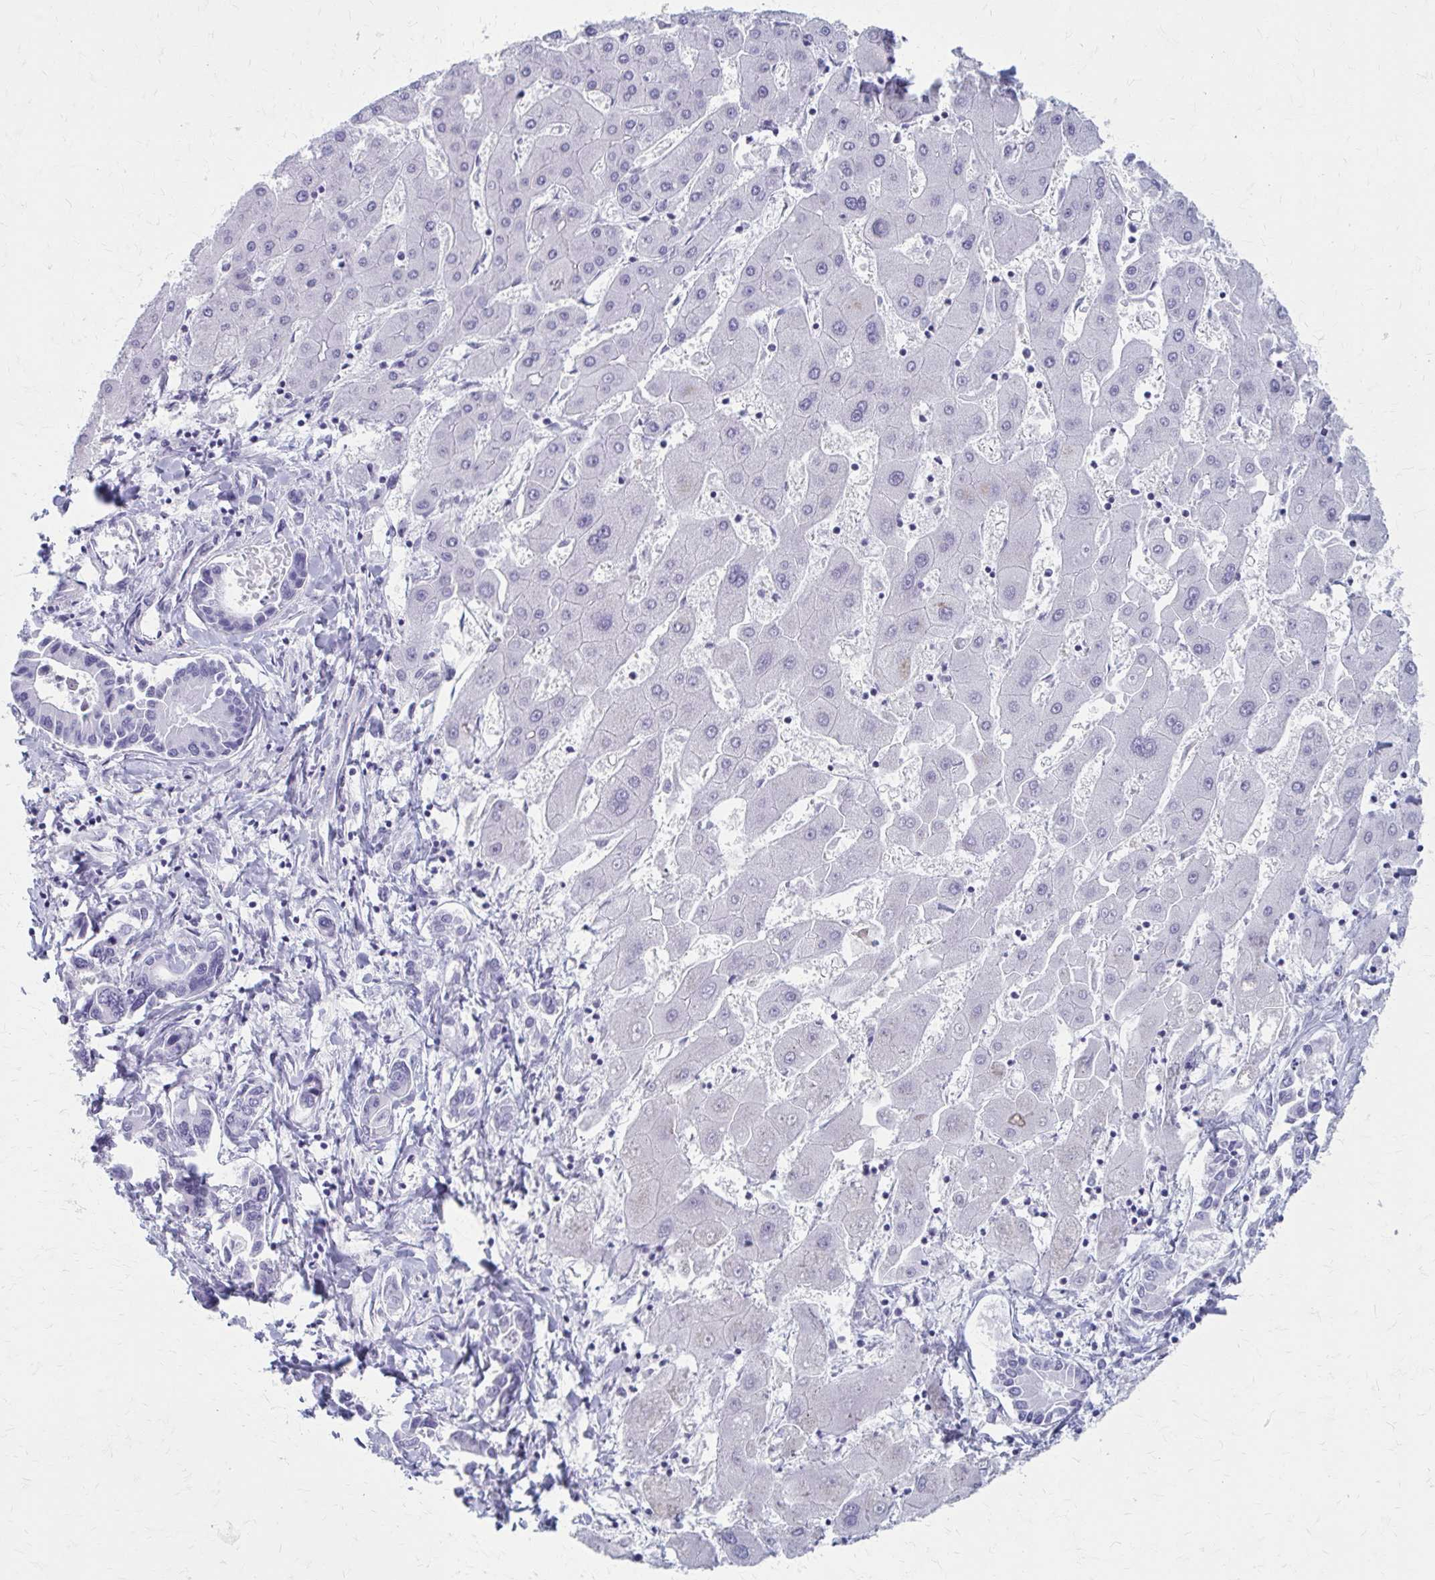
{"staining": {"intensity": "negative", "quantity": "none", "location": "none"}, "tissue": "liver cancer", "cell_type": "Tumor cells", "image_type": "cancer", "snomed": [{"axis": "morphology", "description": "Cholangiocarcinoma"}, {"axis": "topography", "description": "Liver"}], "caption": "A micrograph of cholangiocarcinoma (liver) stained for a protein exhibits no brown staining in tumor cells.", "gene": "CELF5", "patient": {"sex": "male", "age": 66}}